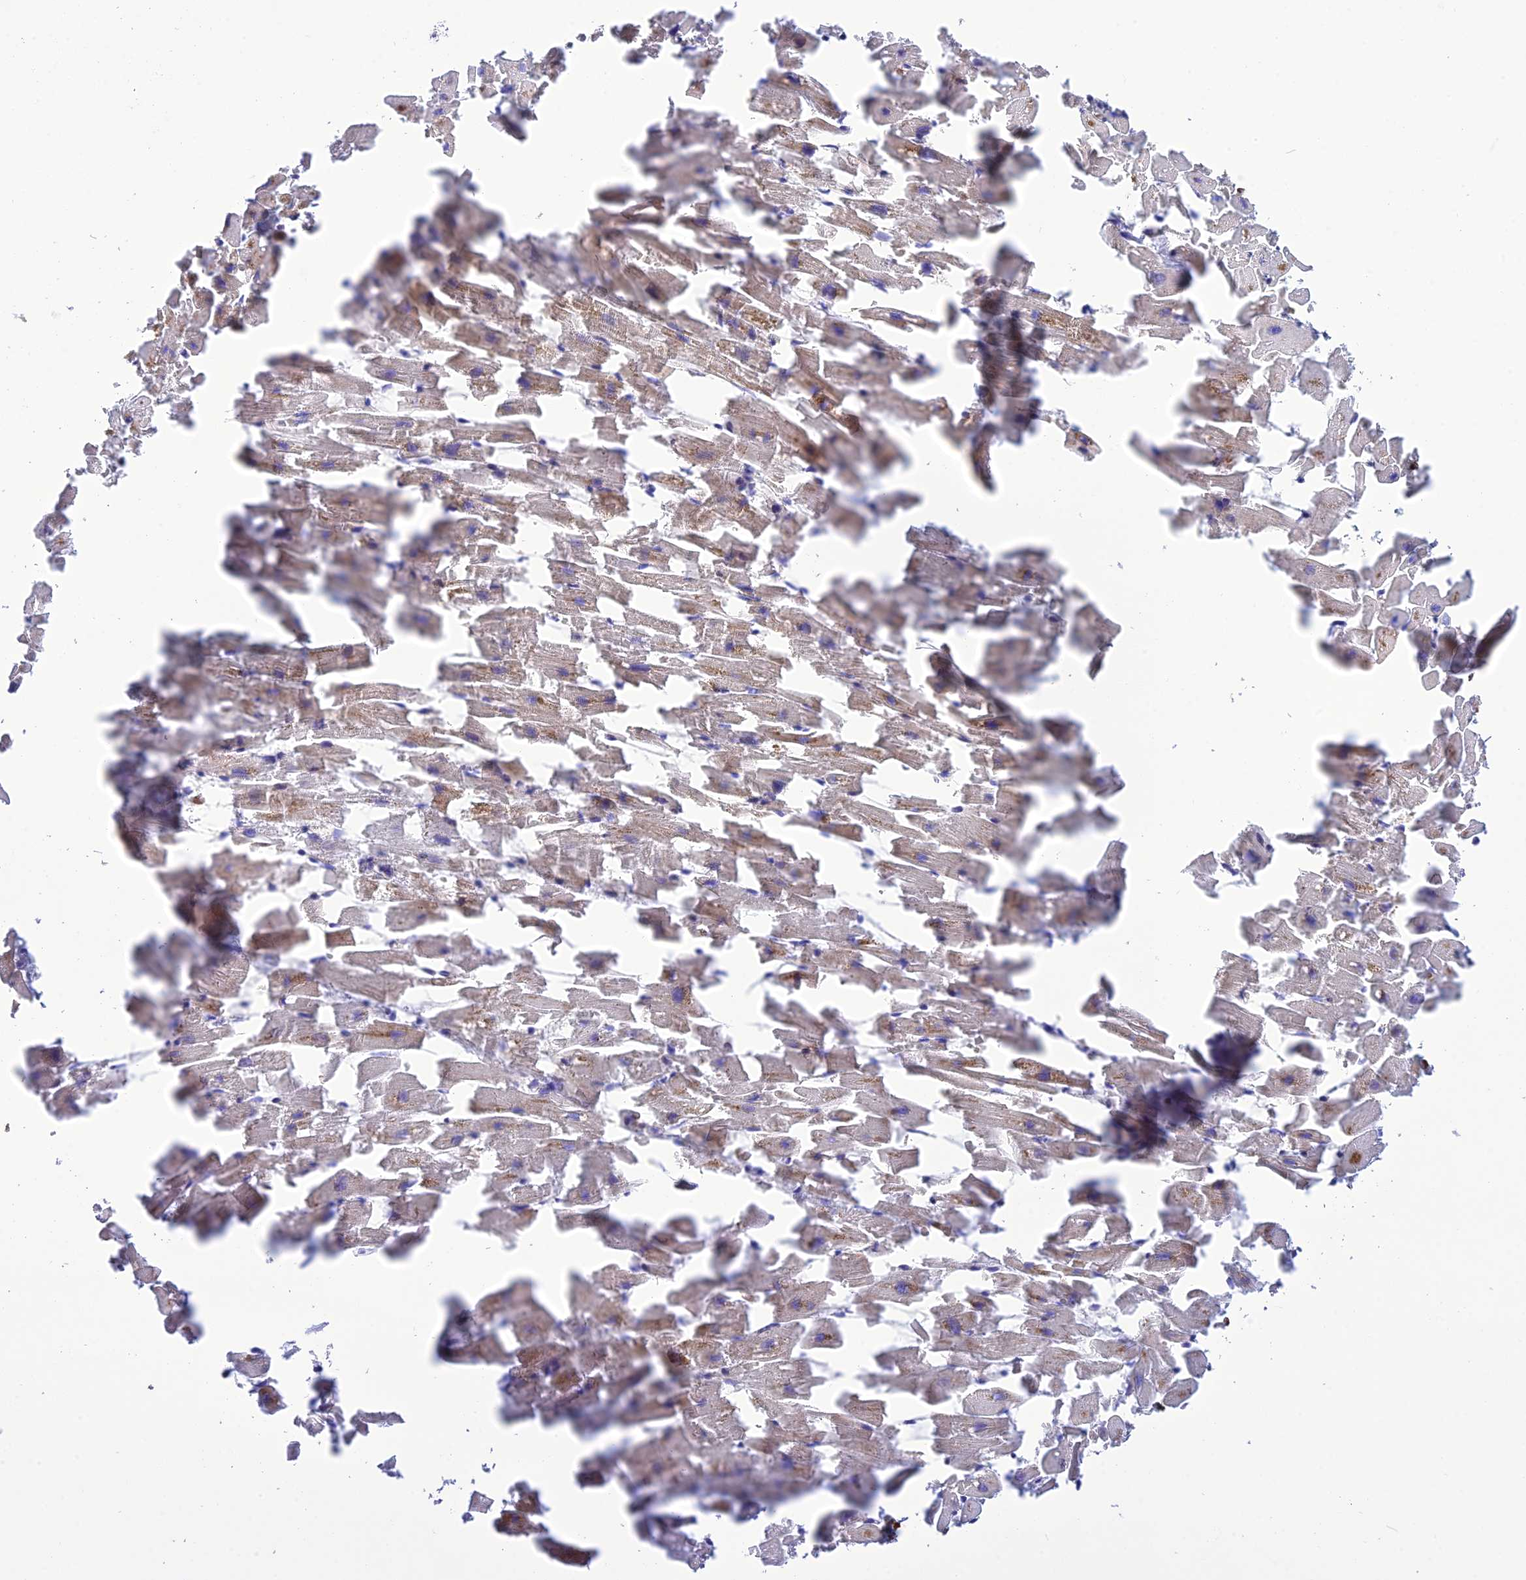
{"staining": {"intensity": "weak", "quantity": "<25%", "location": "cytoplasmic/membranous"}, "tissue": "heart muscle", "cell_type": "Cardiomyocytes", "image_type": "normal", "snomed": [{"axis": "morphology", "description": "Normal tissue, NOS"}, {"axis": "topography", "description": "Heart"}], "caption": "The IHC photomicrograph has no significant staining in cardiomyocytes of heart muscle.", "gene": "FRA10AC1", "patient": {"sex": "female", "age": 64}}